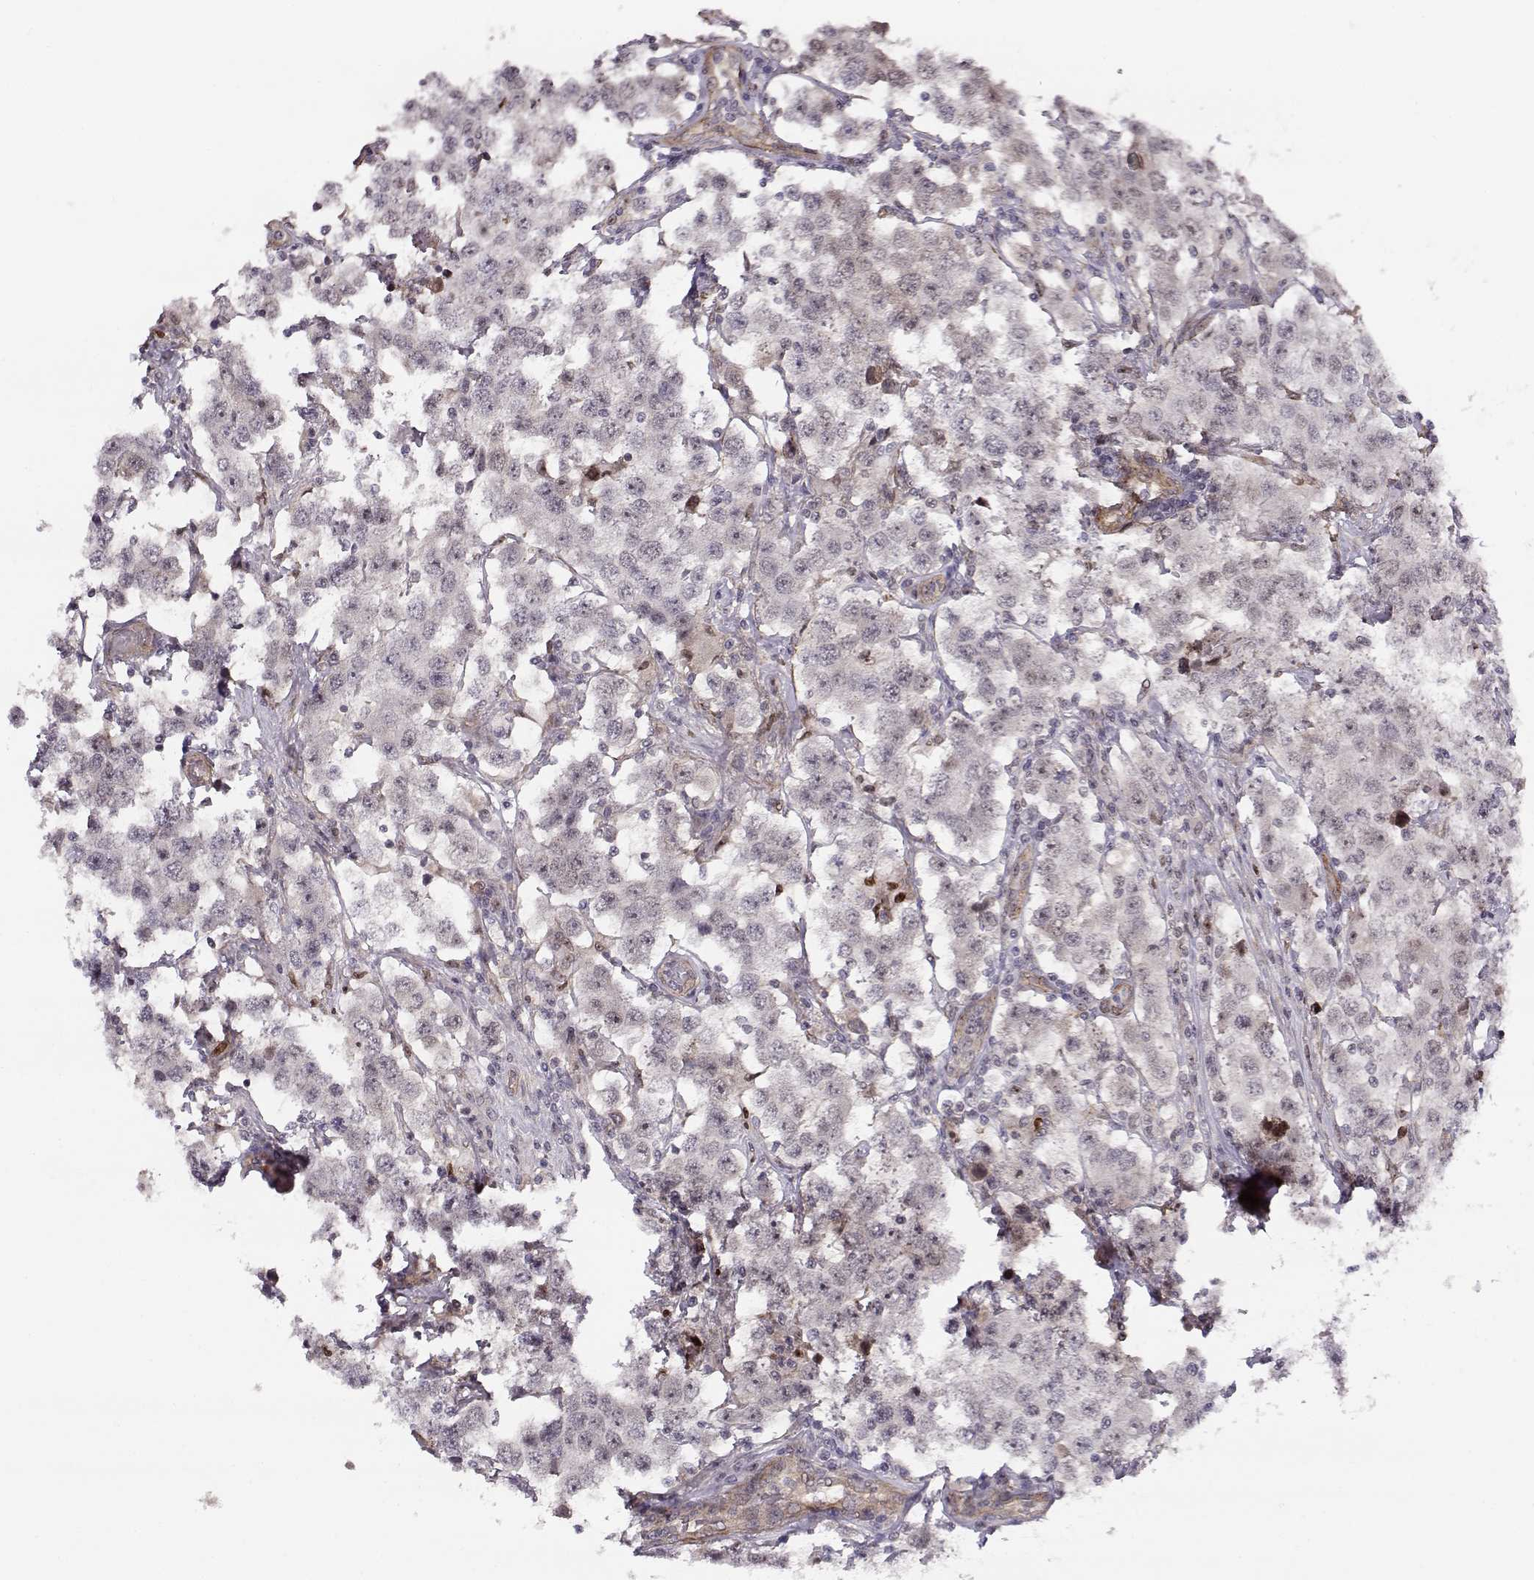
{"staining": {"intensity": "moderate", "quantity": "<25%", "location": "nuclear"}, "tissue": "testis cancer", "cell_type": "Tumor cells", "image_type": "cancer", "snomed": [{"axis": "morphology", "description": "Seminoma, NOS"}, {"axis": "topography", "description": "Testis"}], "caption": "Seminoma (testis) stained with immunohistochemistry exhibits moderate nuclear expression in about <25% of tumor cells.", "gene": "CIR1", "patient": {"sex": "male", "age": 52}}